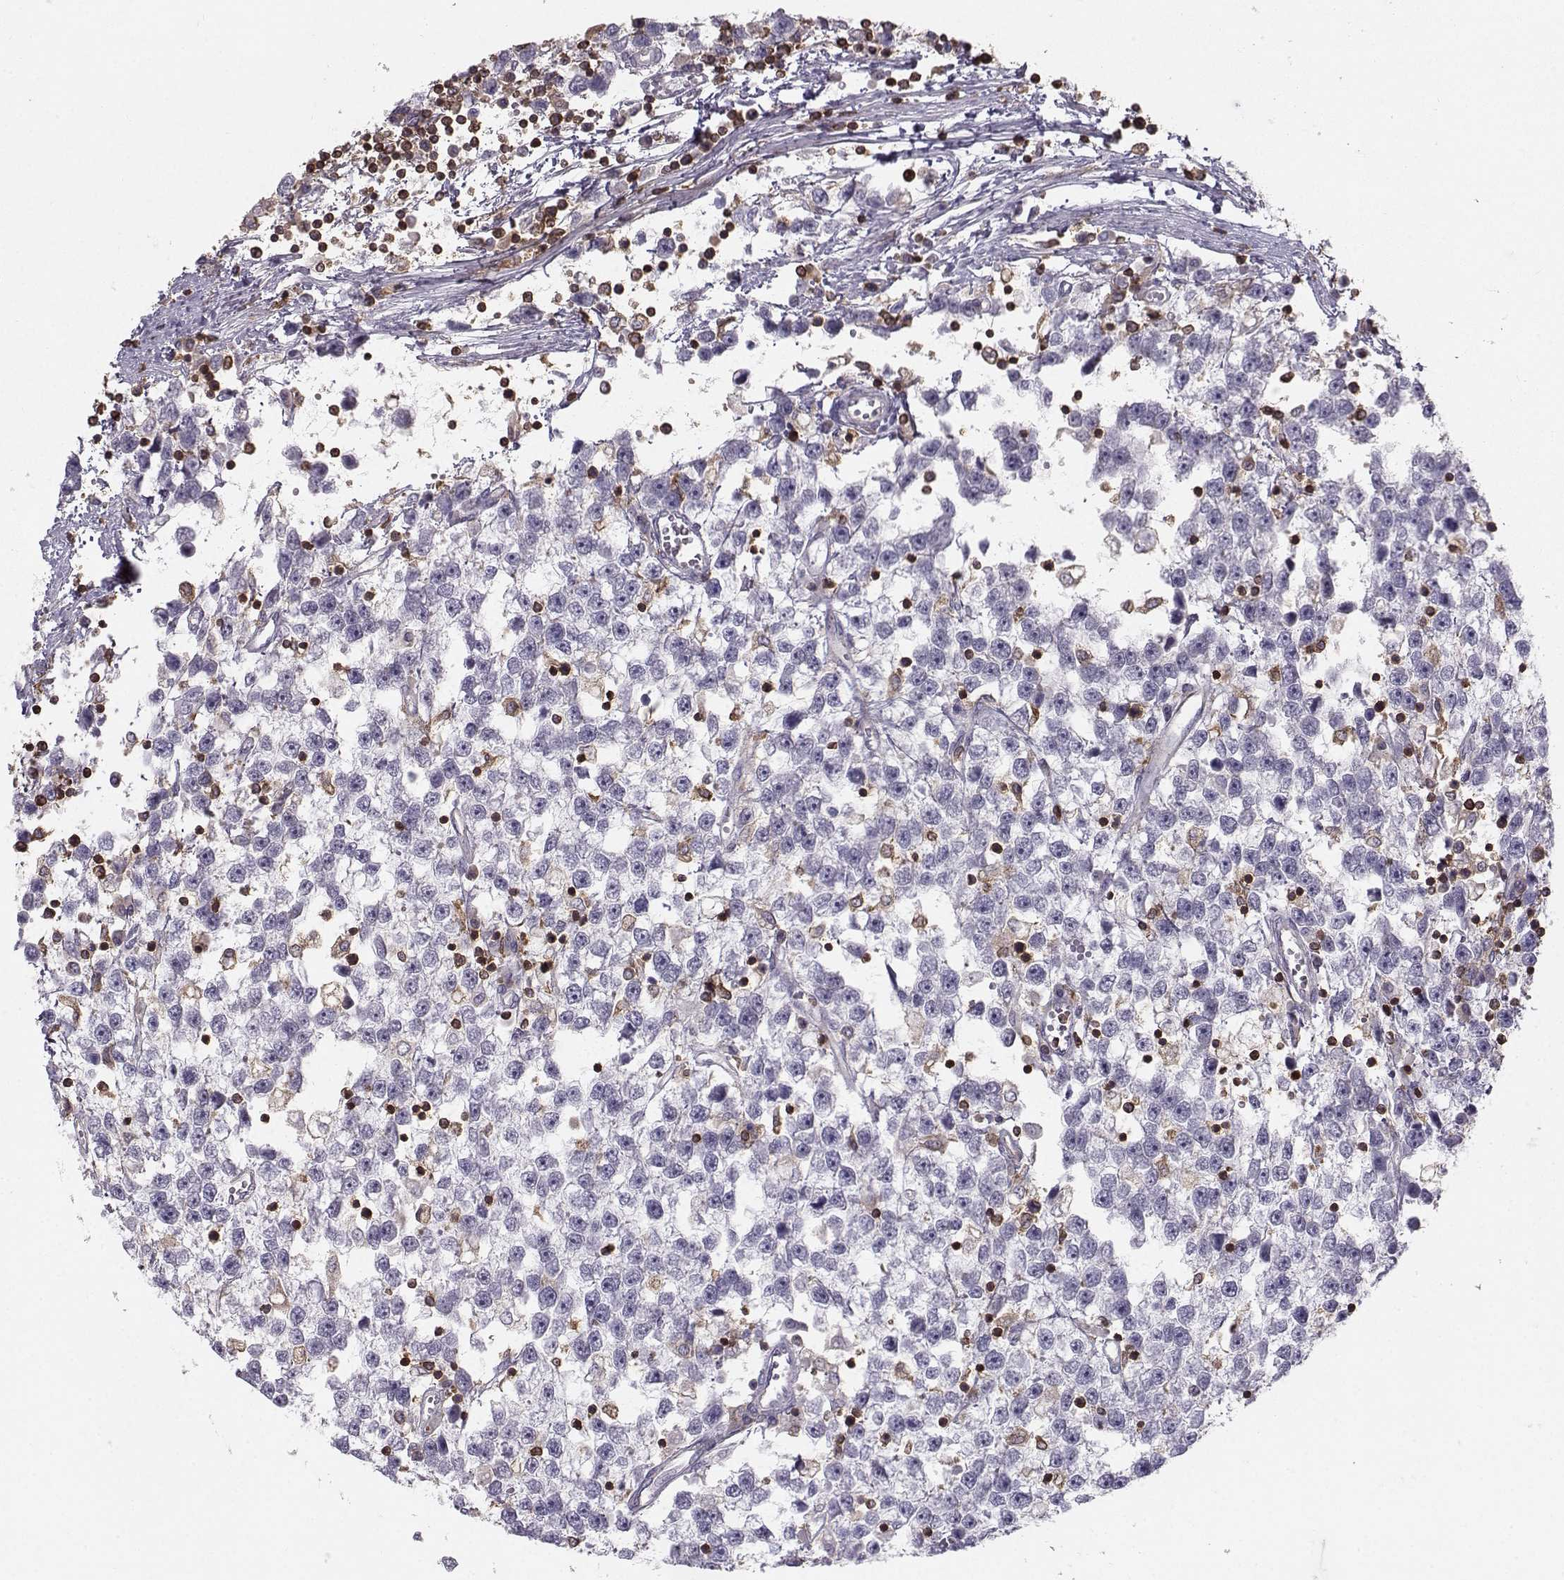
{"staining": {"intensity": "negative", "quantity": "none", "location": "none"}, "tissue": "testis cancer", "cell_type": "Tumor cells", "image_type": "cancer", "snomed": [{"axis": "morphology", "description": "Seminoma, NOS"}, {"axis": "topography", "description": "Testis"}], "caption": "Immunohistochemistry of human seminoma (testis) demonstrates no positivity in tumor cells.", "gene": "ZBTB32", "patient": {"sex": "male", "age": 34}}